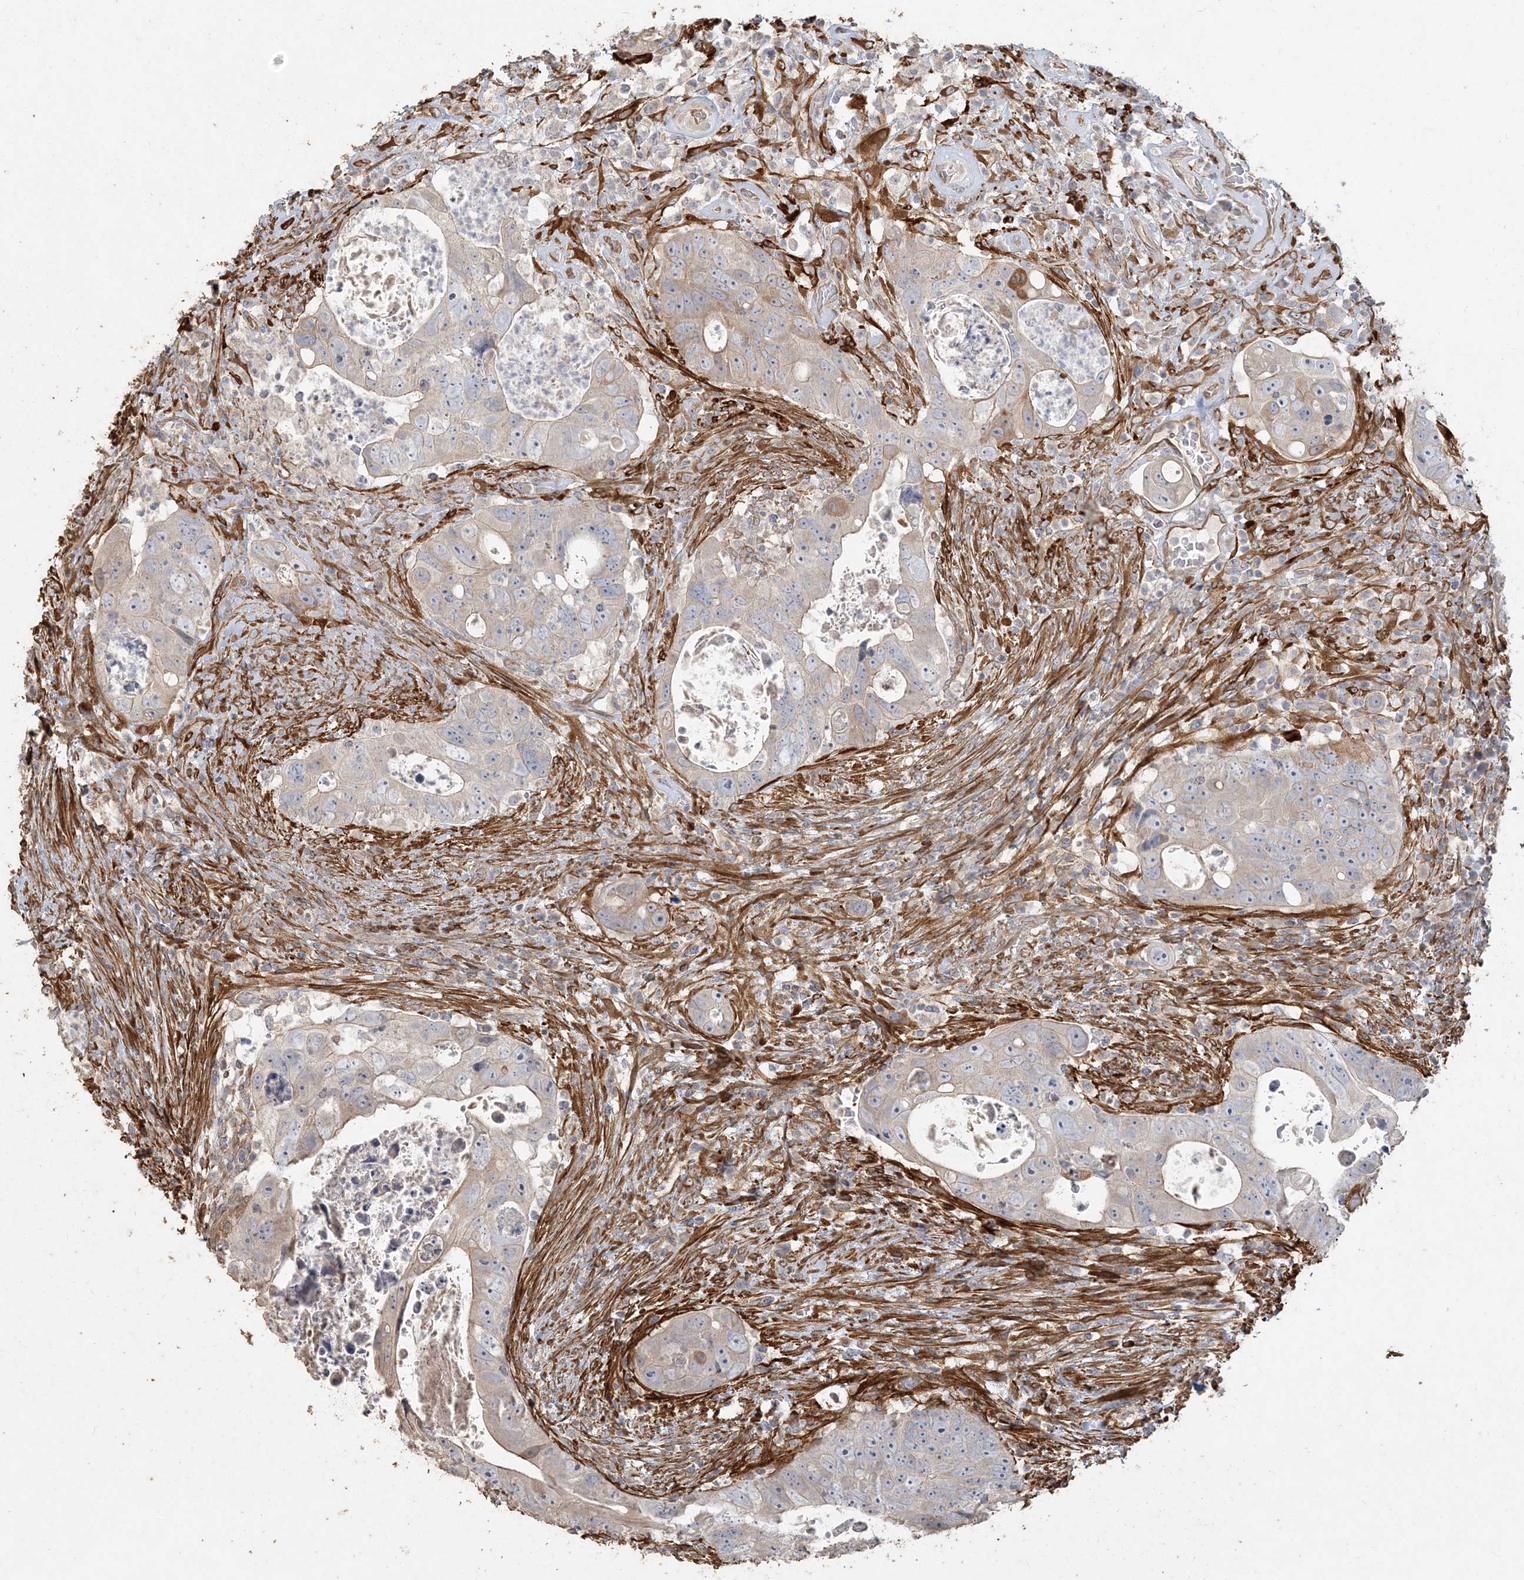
{"staining": {"intensity": "weak", "quantity": "<25%", "location": "cytoplasmic/membranous"}, "tissue": "colorectal cancer", "cell_type": "Tumor cells", "image_type": "cancer", "snomed": [{"axis": "morphology", "description": "Adenocarcinoma, NOS"}, {"axis": "topography", "description": "Rectum"}], "caption": "The immunohistochemistry (IHC) micrograph has no significant staining in tumor cells of colorectal cancer tissue.", "gene": "RNF145", "patient": {"sex": "male", "age": 59}}